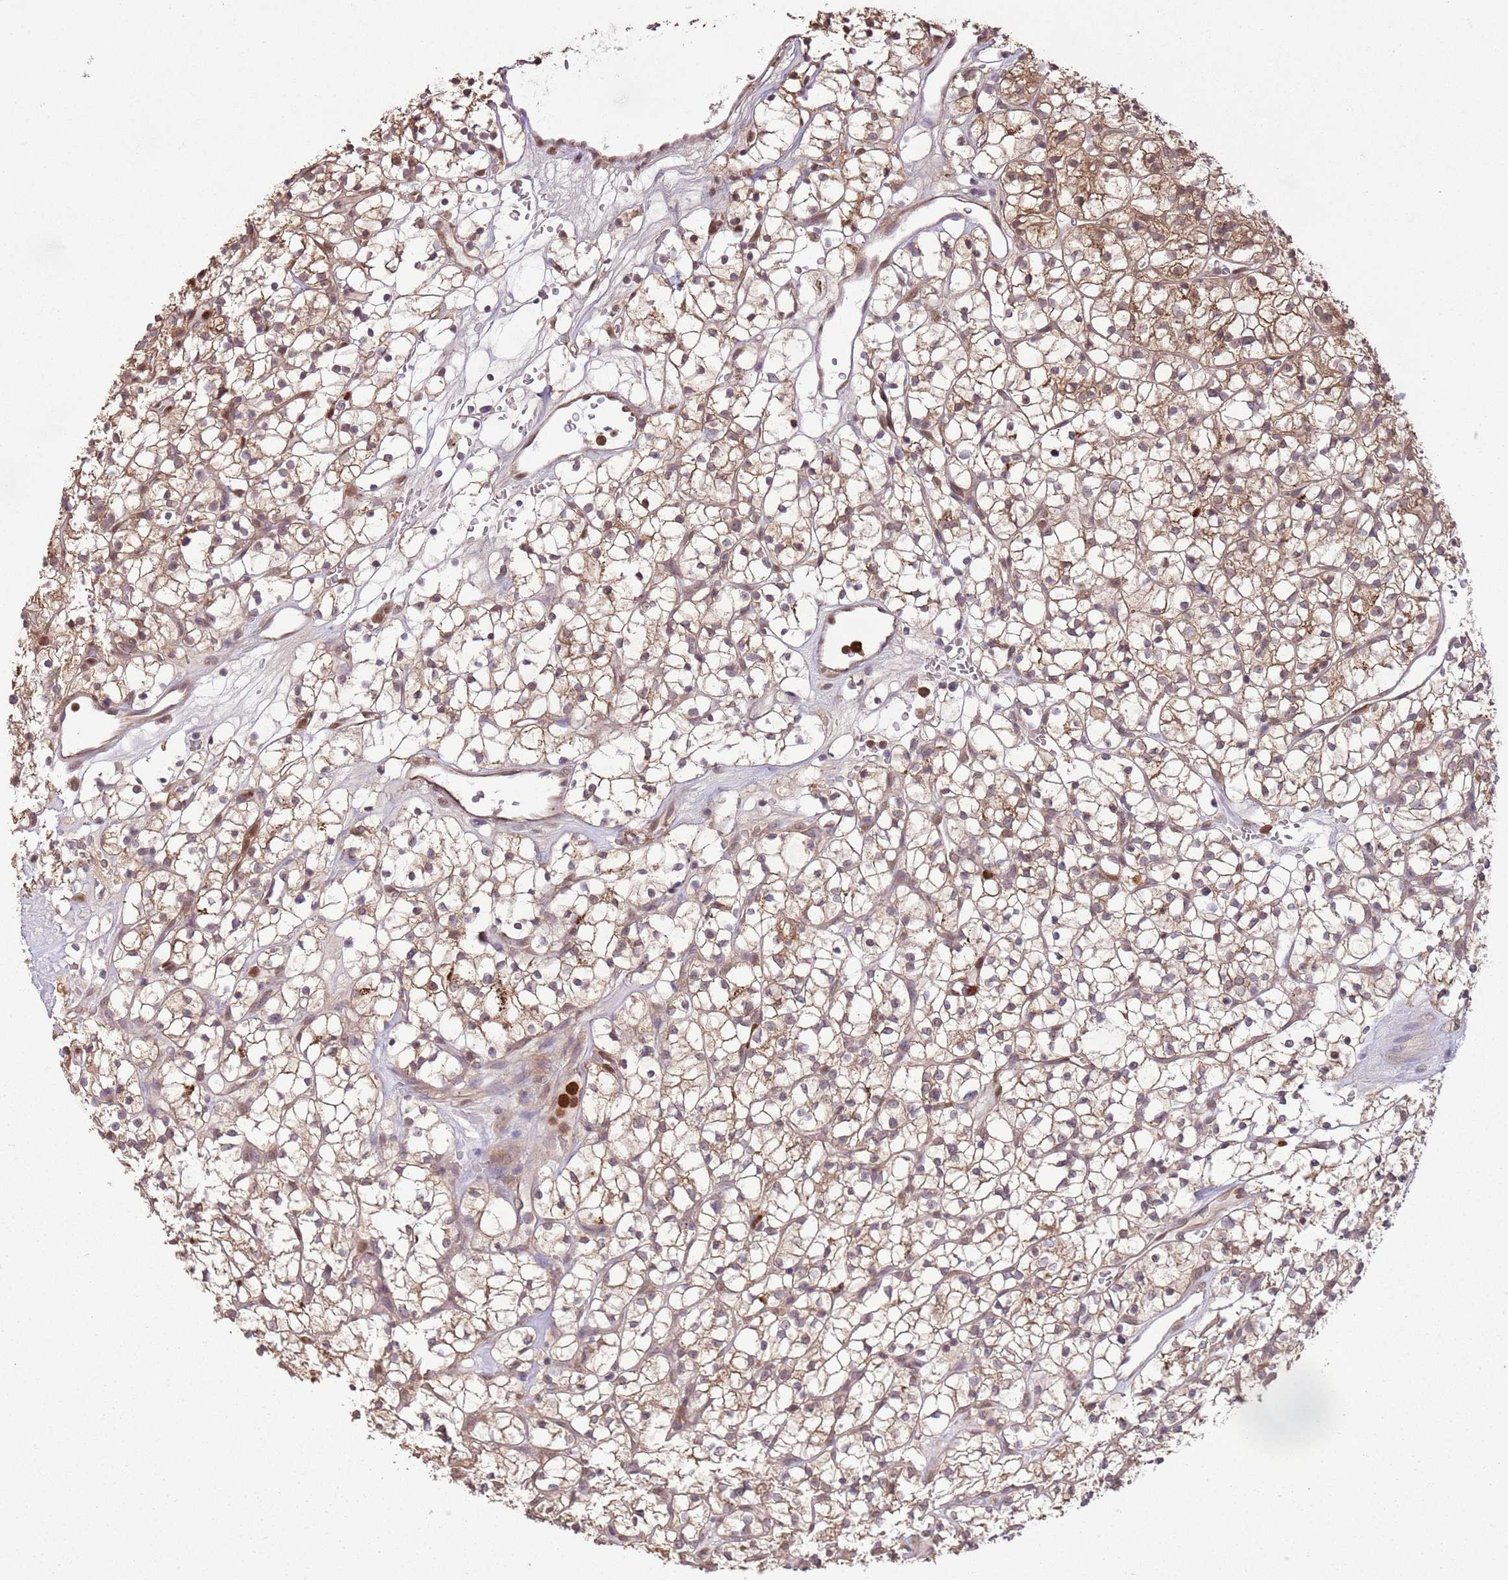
{"staining": {"intensity": "moderate", "quantity": ">75%", "location": "cytoplasmic/membranous,nuclear"}, "tissue": "renal cancer", "cell_type": "Tumor cells", "image_type": "cancer", "snomed": [{"axis": "morphology", "description": "Adenocarcinoma, NOS"}, {"axis": "topography", "description": "Kidney"}], "caption": "IHC photomicrograph of neoplastic tissue: renal adenocarcinoma stained using immunohistochemistry shows medium levels of moderate protein expression localized specifically in the cytoplasmic/membranous and nuclear of tumor cells, appearing as a cytoplasmic/membranous and nuclear brown color.", "gene": "AMIGO1", "patient": {"sex": "female", "age": 64}}